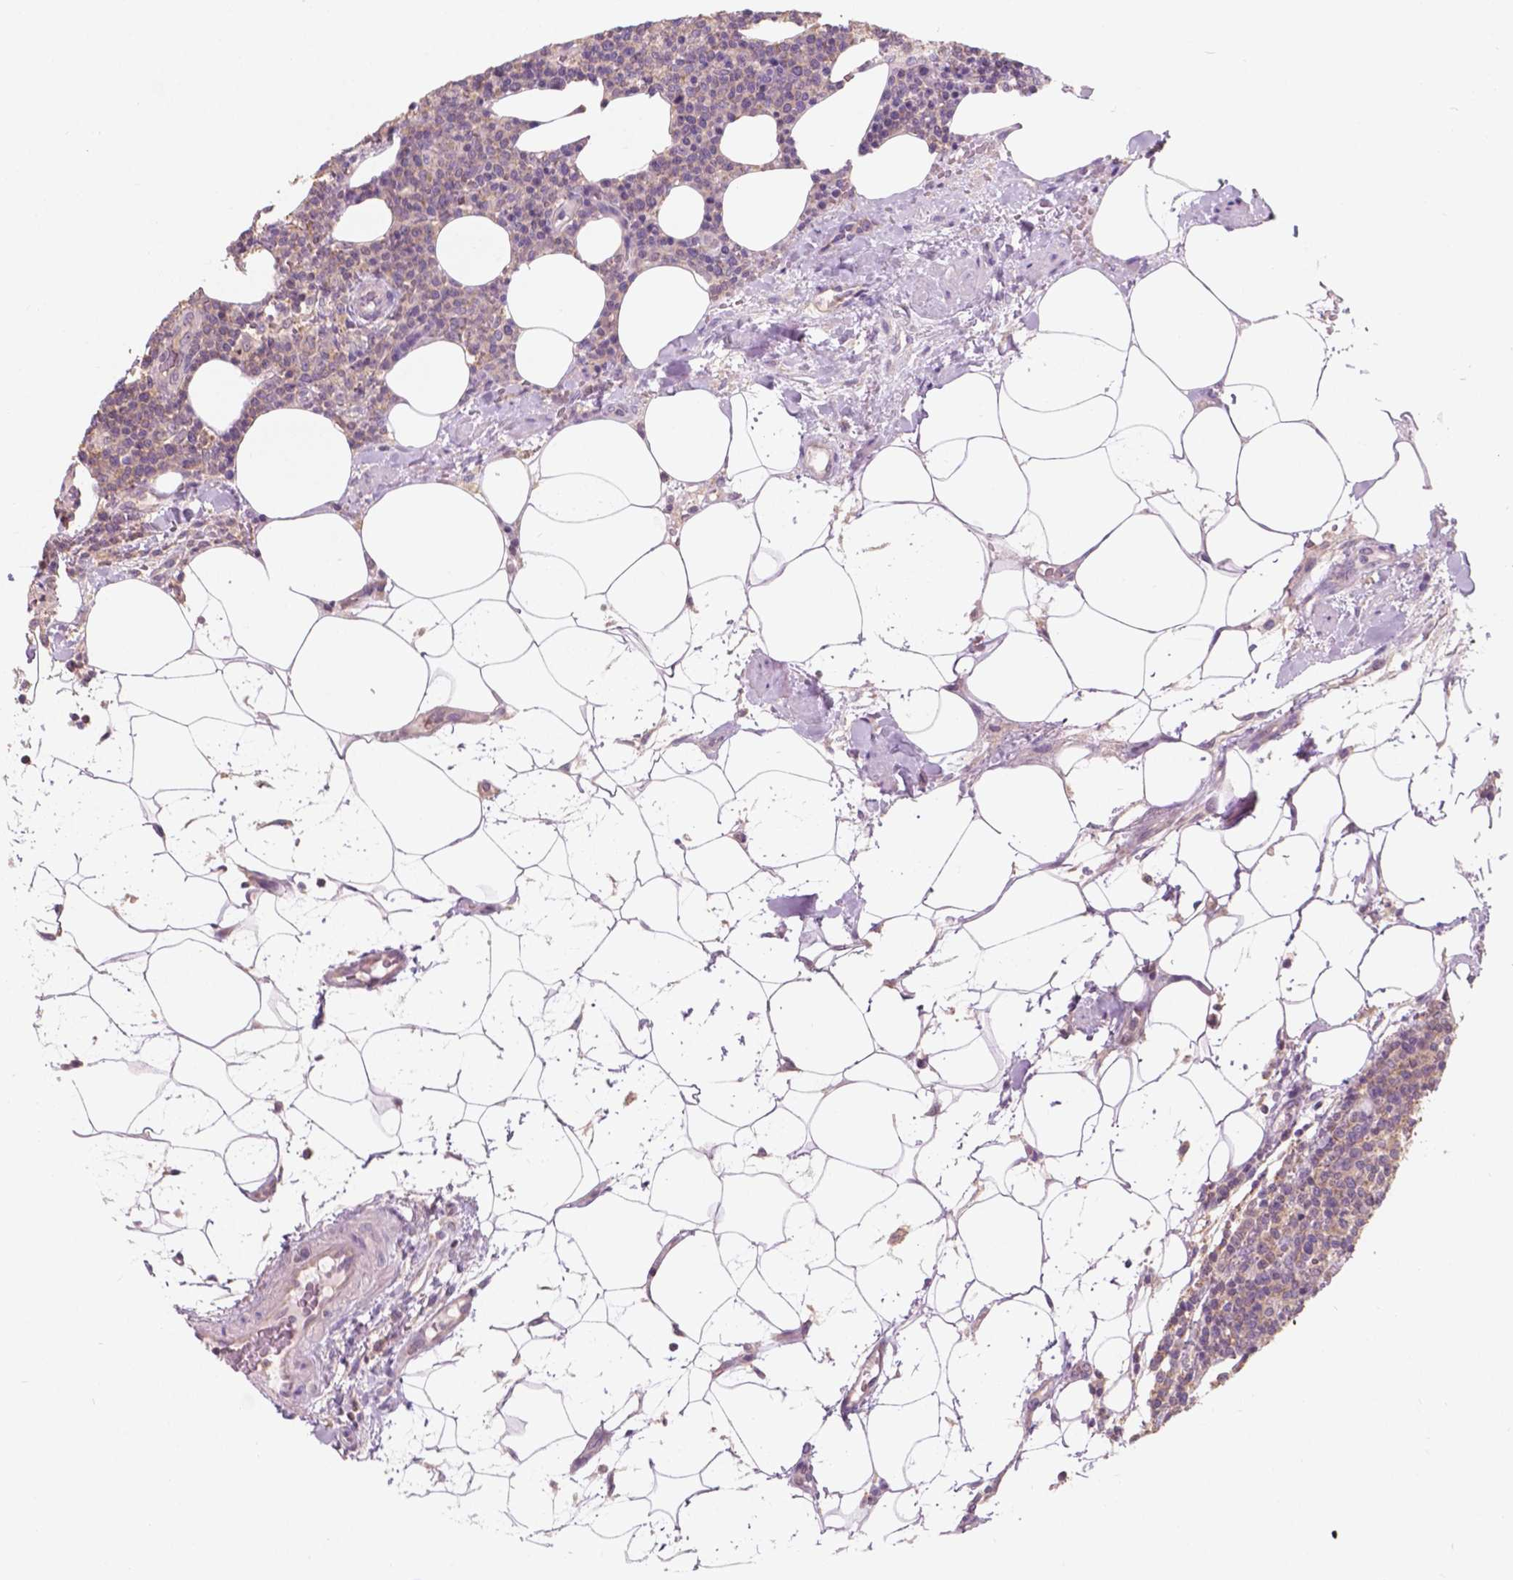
{"staining": {"intensity": "negative", "quantity": "none", "location": "none"}, "tissue": "lymphoma", "cell_type": "Tumor cells", "image_type": "cancer", "snomed": [{"axis": "morphology", "description": "Malignant lymphoma, non-Hodgkin's type, High grade"}, {"axis": "topography", "description": "Lymph node"}], "caption": "Lymphoma was stained to show a protein in brown. There is no significant staining in tumor cells. Nuclei are stained in blue.", "gene": "SBSN", "patient": {"sex": "male", "age": 61}}